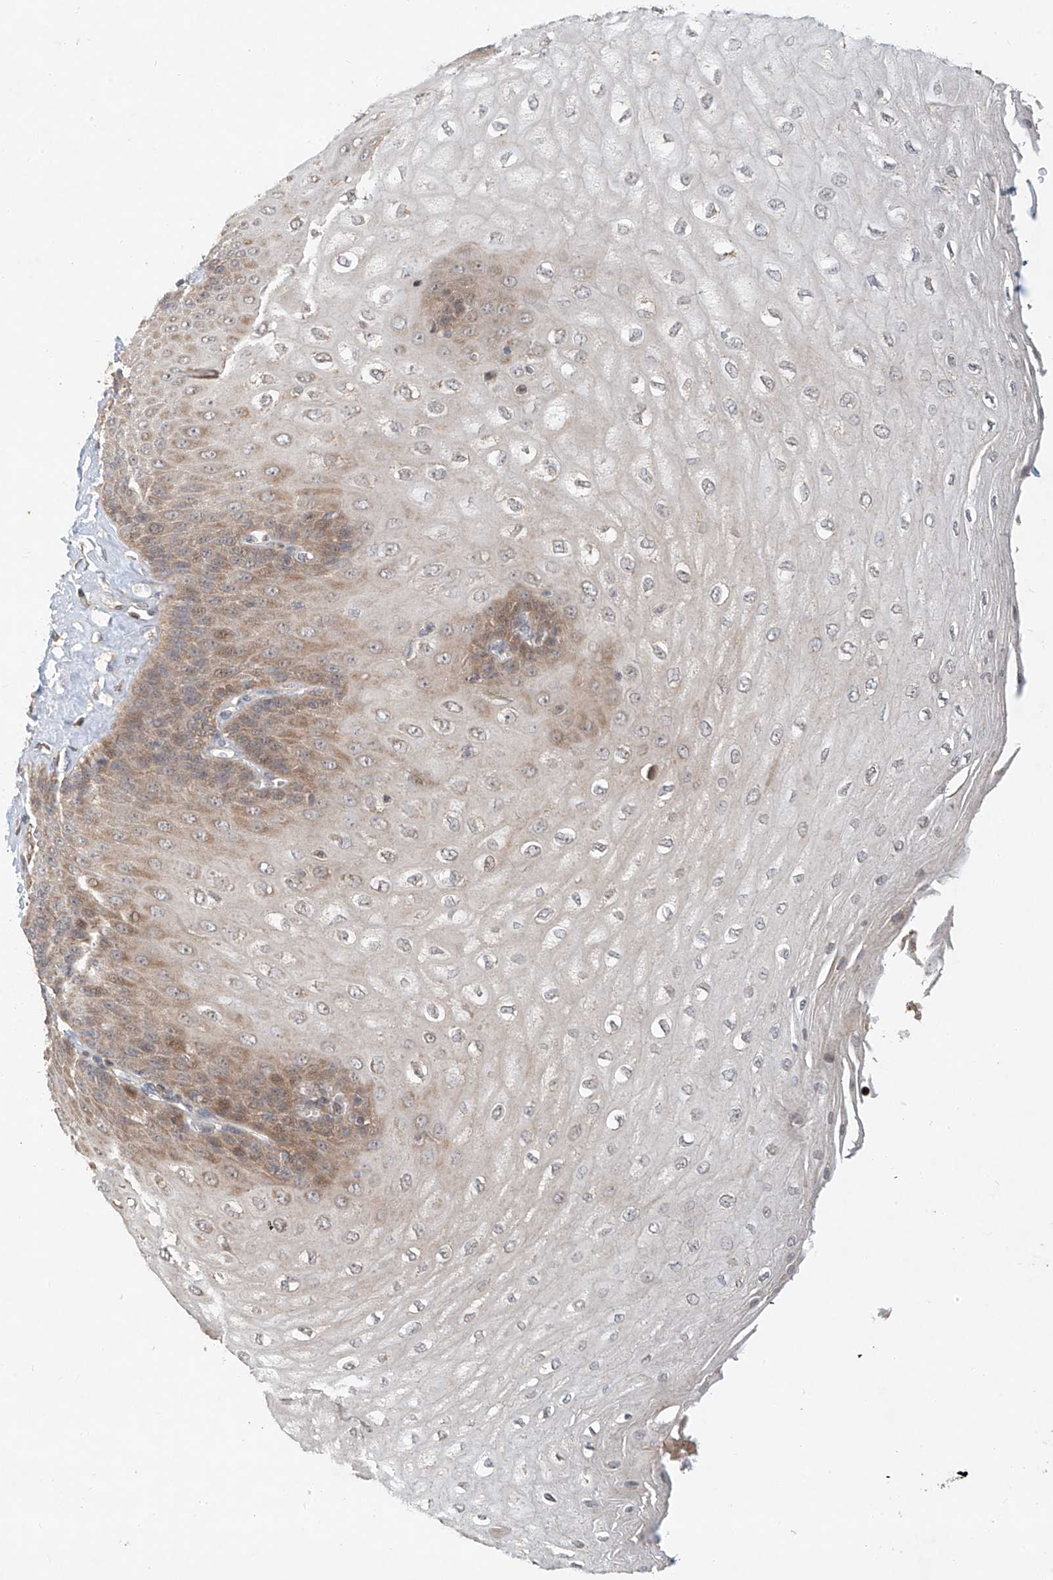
{"staining": {"intensity": "moderate", "quantity": "25%-75%", "location": "cytoplasmic/membranous"}, "tissue": "esophagus", "cell_type": "Squamous epithelial cells", "image_type": "normal", "snomed": [{"axis": "morphology", "description": "Normal tissue, NOS"}, {"axis": "topography", "description": "Esophagus"}], "caption": "Squamous epithelial cells reveal moderate cytoplasmic/membranous staining in about 25%-75% of cells in unremarkable esophagus. (DAB (3,3'-diaminobenzidine) = brown stain, brightfield microscopy at high magnification).", "gene": "TMEM61", "patient": {"sex": "male", "age": 60}}